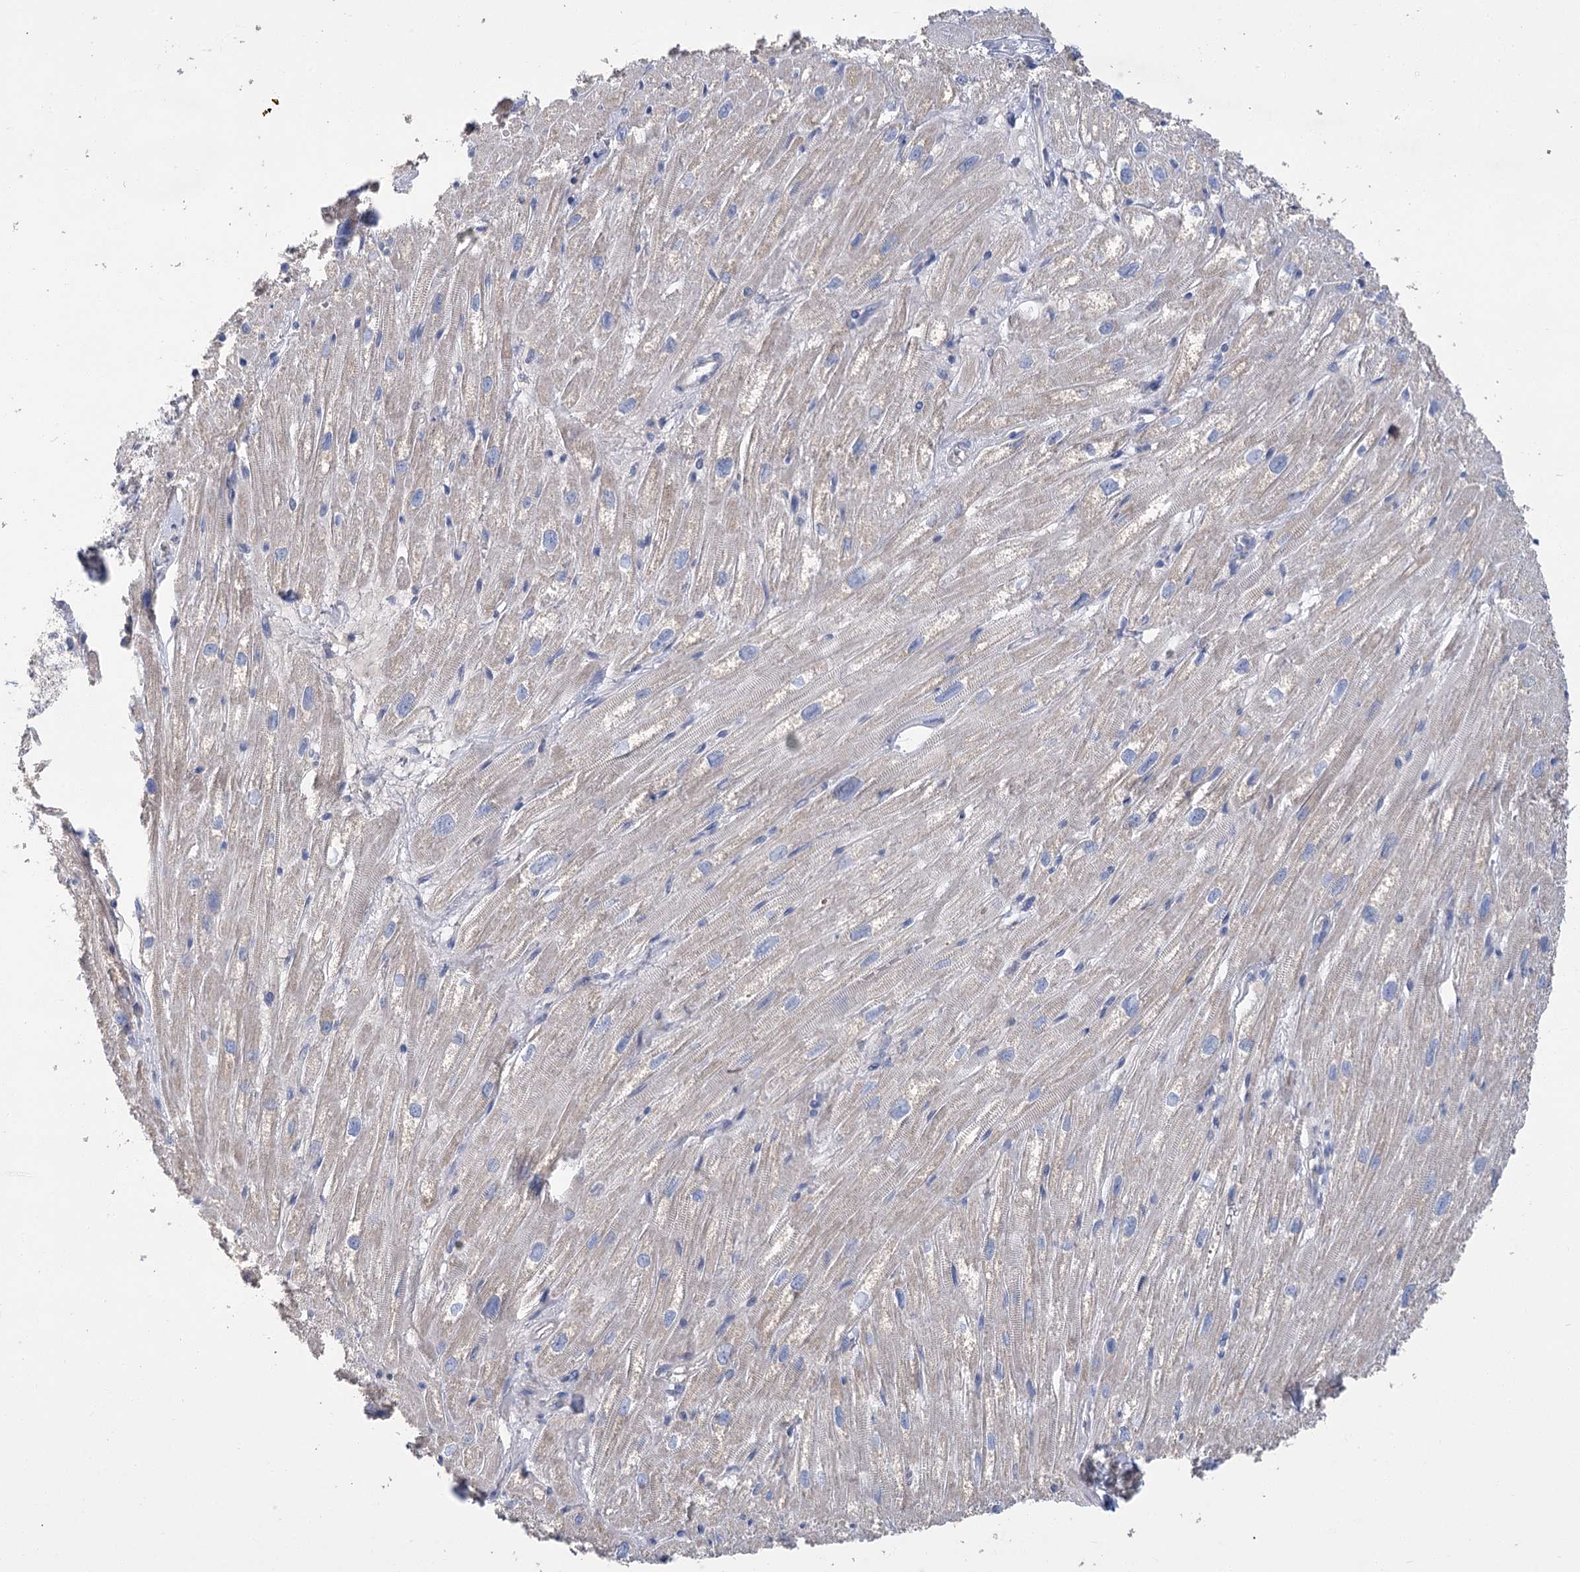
{"staining": {"intensity": "weak", "quantity": "25%-75%", "location": "cytoplasmic/membranous"}, "tissue": "heart muscle", "cell_type": "Cardiomyocytes", "image_type": "normal", "snomed": [{"axis": "morphology", "description": "Normal tissue, NOS"}, {"axis": "topography", "description": "Heart"}], "caption": "Protein staining of unremarkable heart muscle demonstrates weak cytoplasmic/membranous expression in approximately 25%-75% of cardiomyocytes.", "gene": "SLC9A3", "patient": {"sex": "male", "age": 50}}